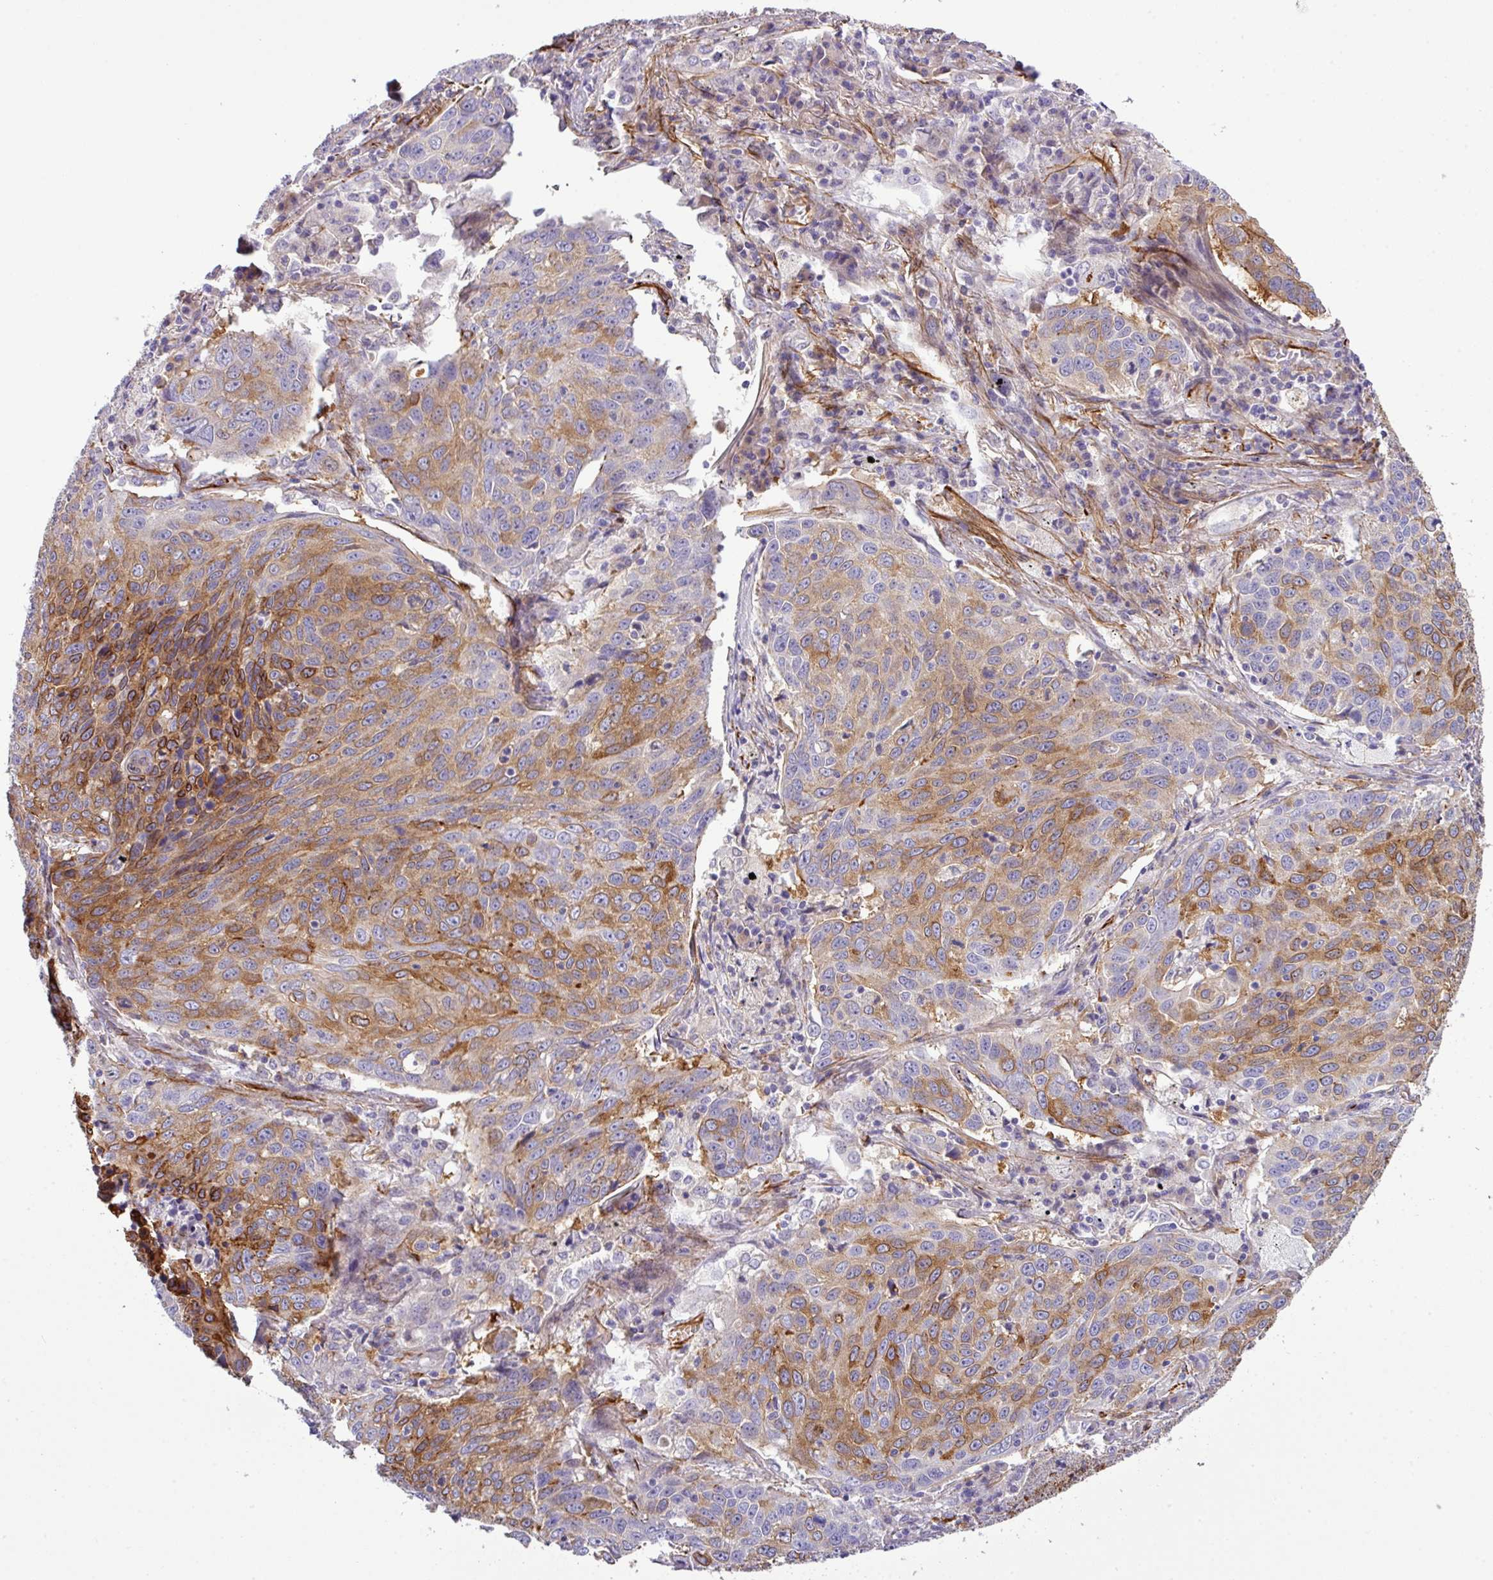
{"staining": {"intensity": "moderate", "quantity": ">75%", "location": "cytoplasmic/membranous"}, "tissue": "lung cancer", "cell_type": "Tumor cells", "image_type": "cancer", "snomed": [{"axis": "morphology", "description": "Squamous cell carcinoma, NOS"}, {"axis": "topography", "description": "Lung"}], "caption": "Human lung cancer (squamous cell carcinoma) stained with a protein marker demonstrates moderate staining in tumor cells.", "gene": "PARD6A", "patient": {"sex": "male", "age": 78}}